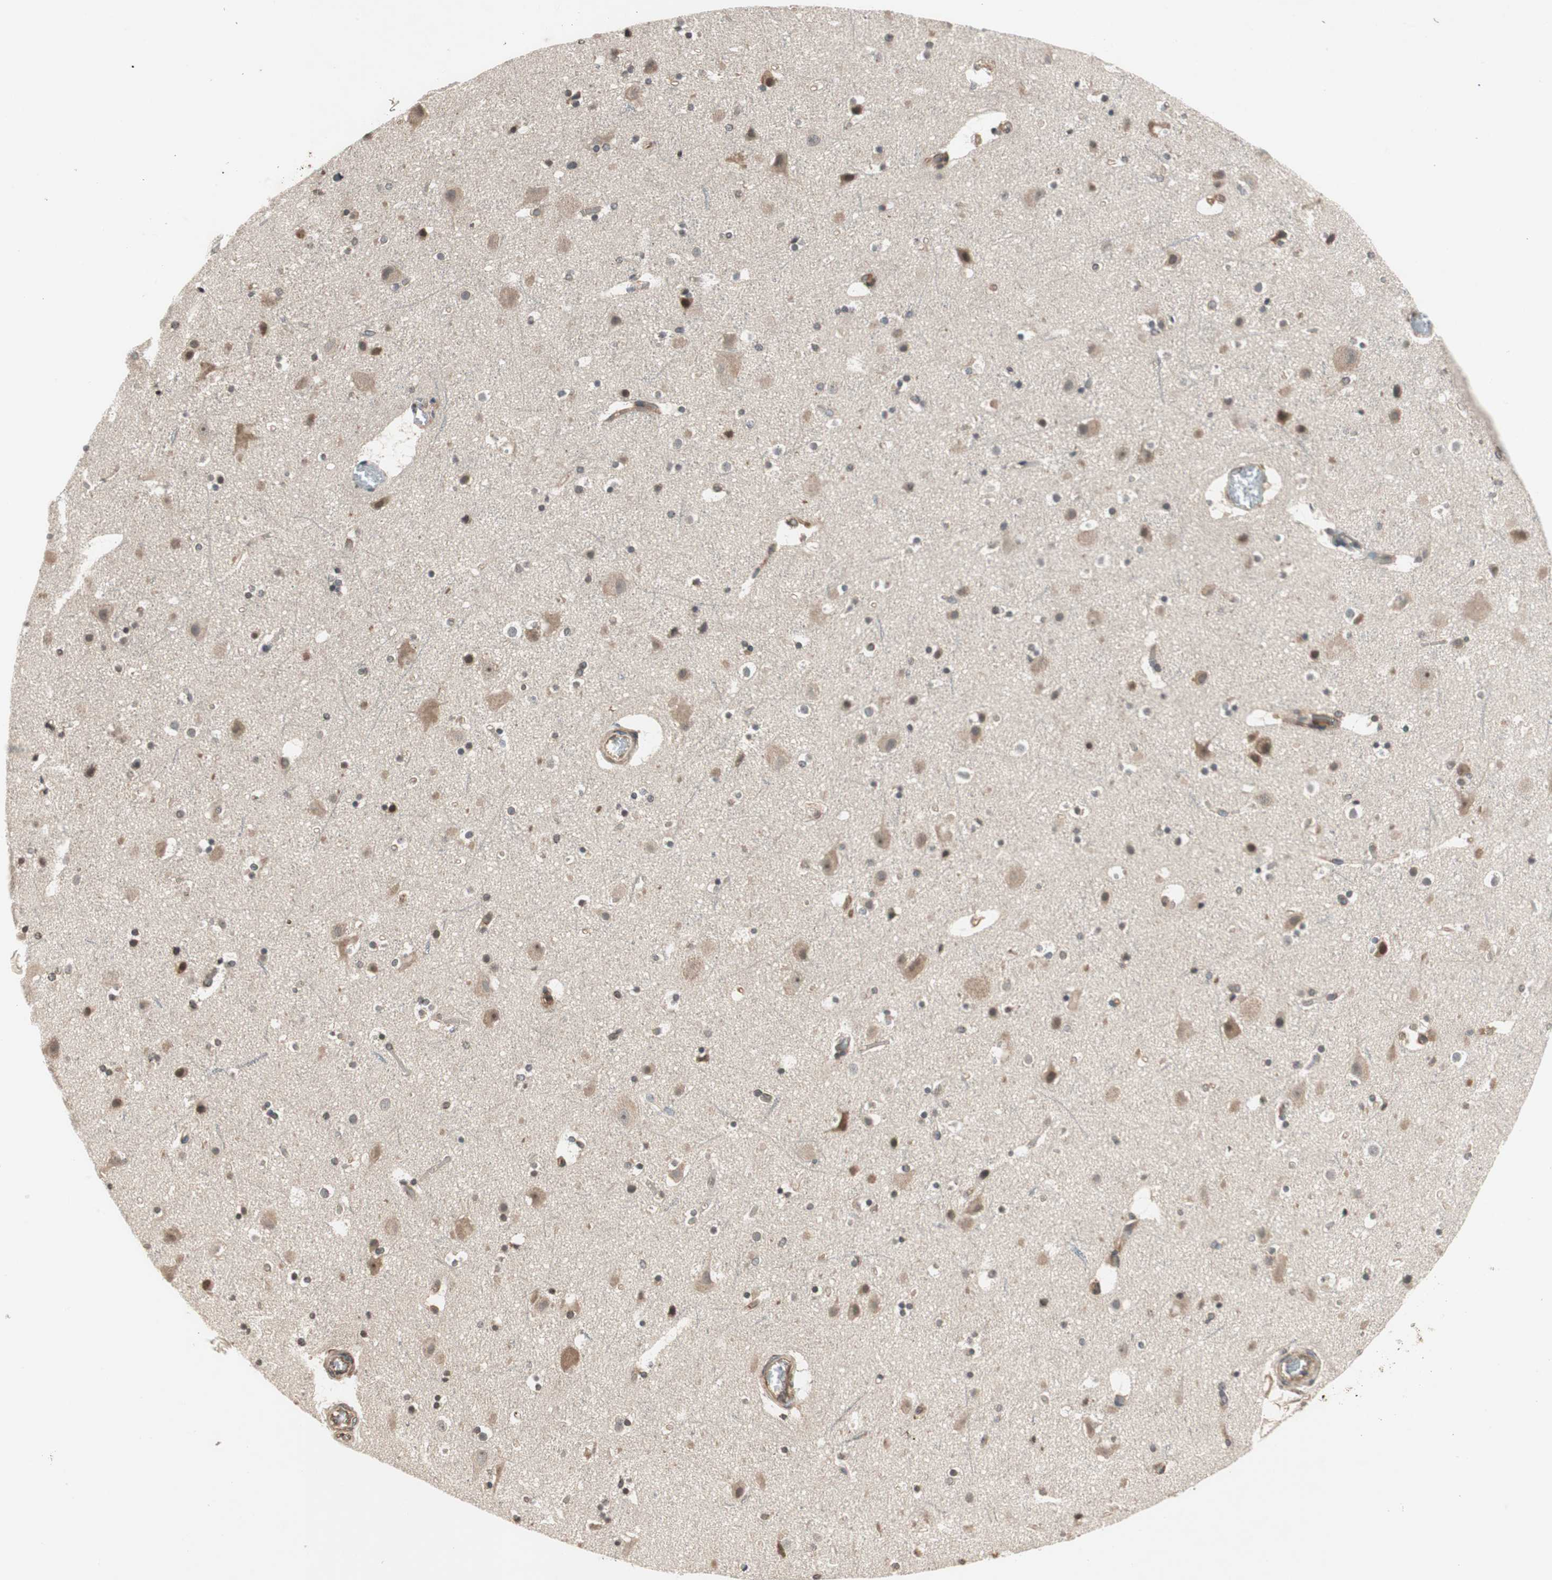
{"staining": {"intensity": "moderate", "quantity": ">75%", "location": "cytoplasmic/membranous"}, "tissue": "cerebral cortex", "cell_type": "Endothelial cells", "image_type": "normal", "snomed": [{"axis": "morphology", "description": "Normal tissue, NOS"}, {"axis": "topography", "description": "Cerebral cortex"}], "caption": "Unremarkable cerebral cortex displays moderate cytoplasmic/membranous staining in approximately >75% of endothelial cells, visualized by immunohistochemistry. (DAB IHC with brightfield microscopy, high magnification).", "gene": "GCLM", "patient": {"sex": "male", "age": 45}}